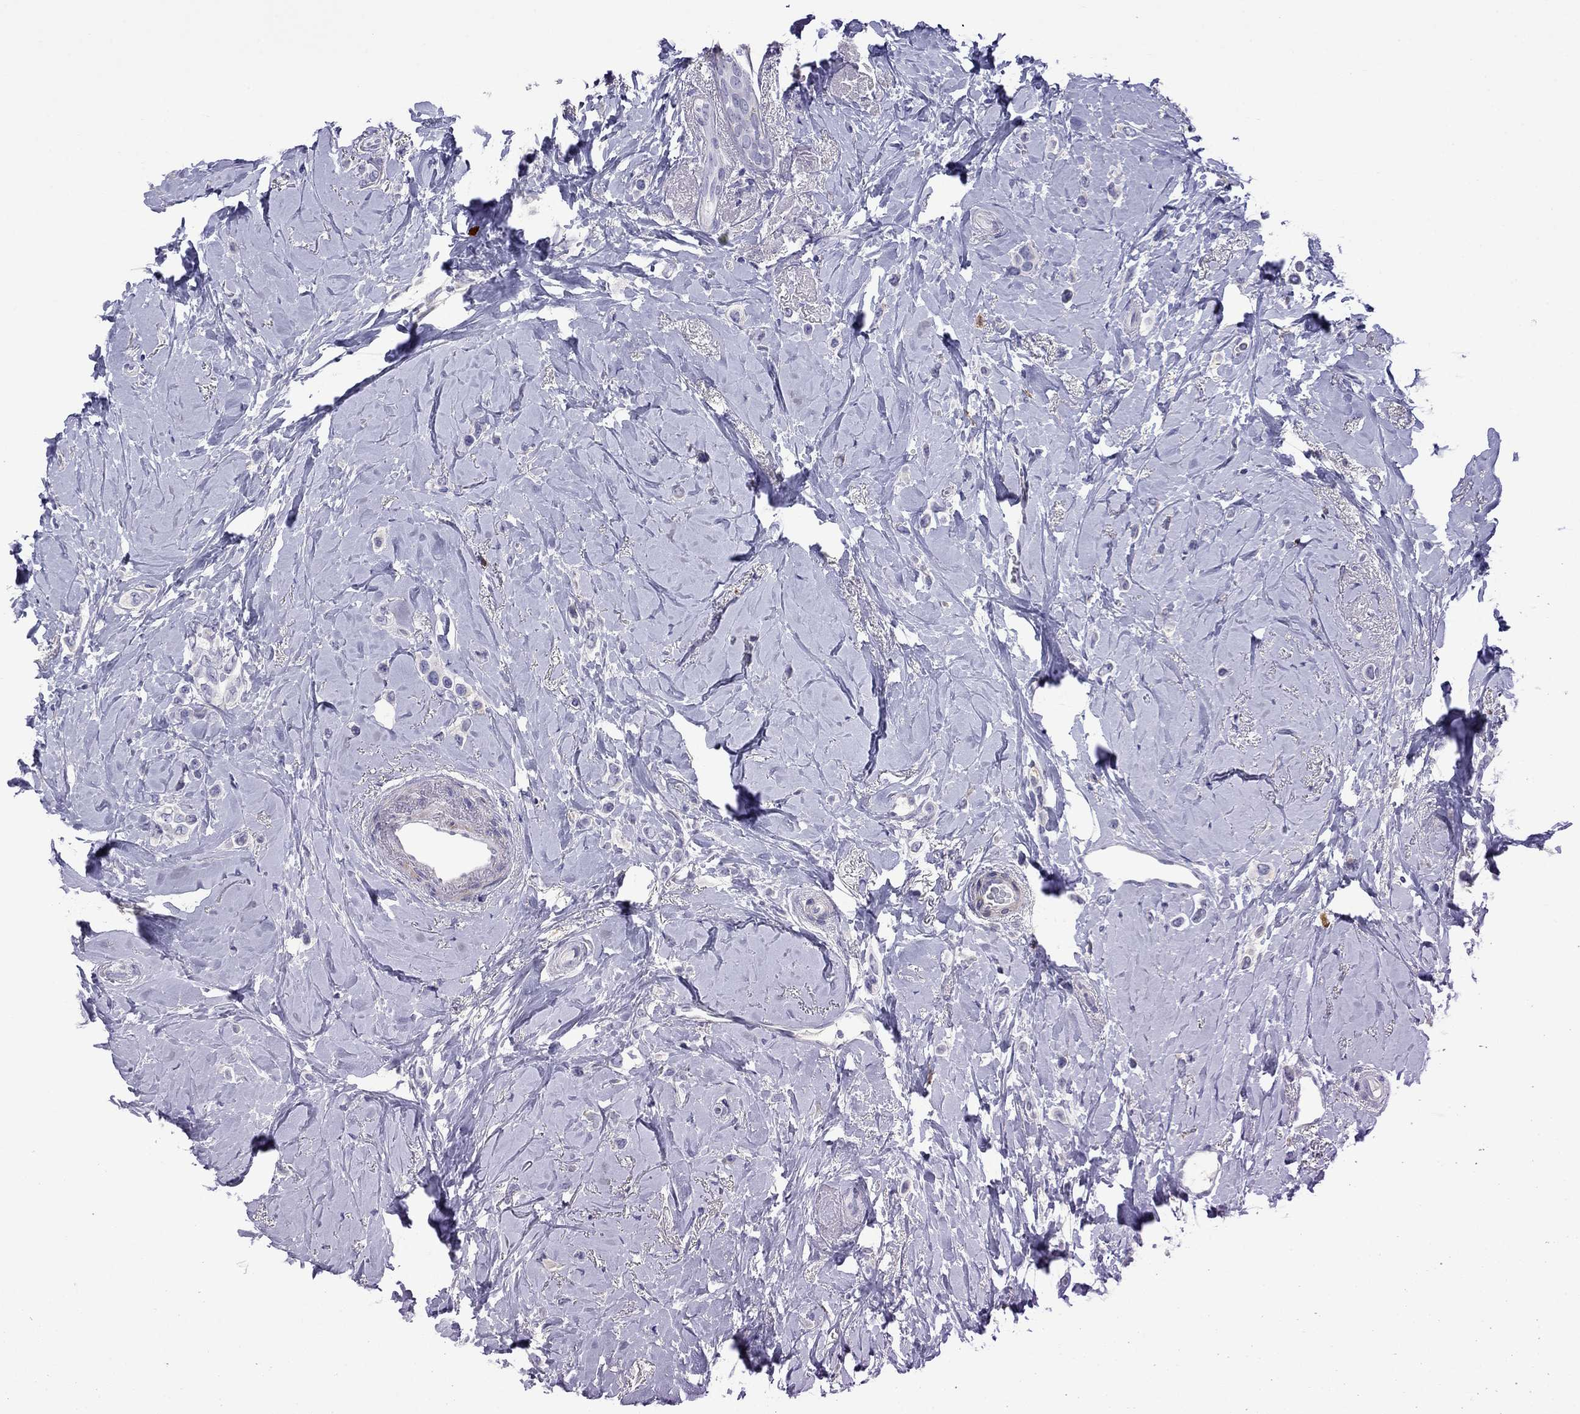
{"staining": {"intensity": "negative", "quantity": "none", "location": "none"}, "tissue": "breast cancer", "cell_type": "Tumor cells", "image_type": "cancer", "snomed": [{"axis": "morphology", "description": "Lobular carcinoma"}, {"axis": "topography", "description": "Breast"}], "caption": "DAB (3,3'-diaminobenzidine) immunohistochemical staining of human lobular carcinoma (breast) reveals no significant positivity in tumor cells. (Brightfield microscopy of DAB (3,3'-diaminobenzidine) immunohistochemistry (IHC) at high magnification).", "gene": "STAR", "patient": {"sex": "female", "age": 66}}